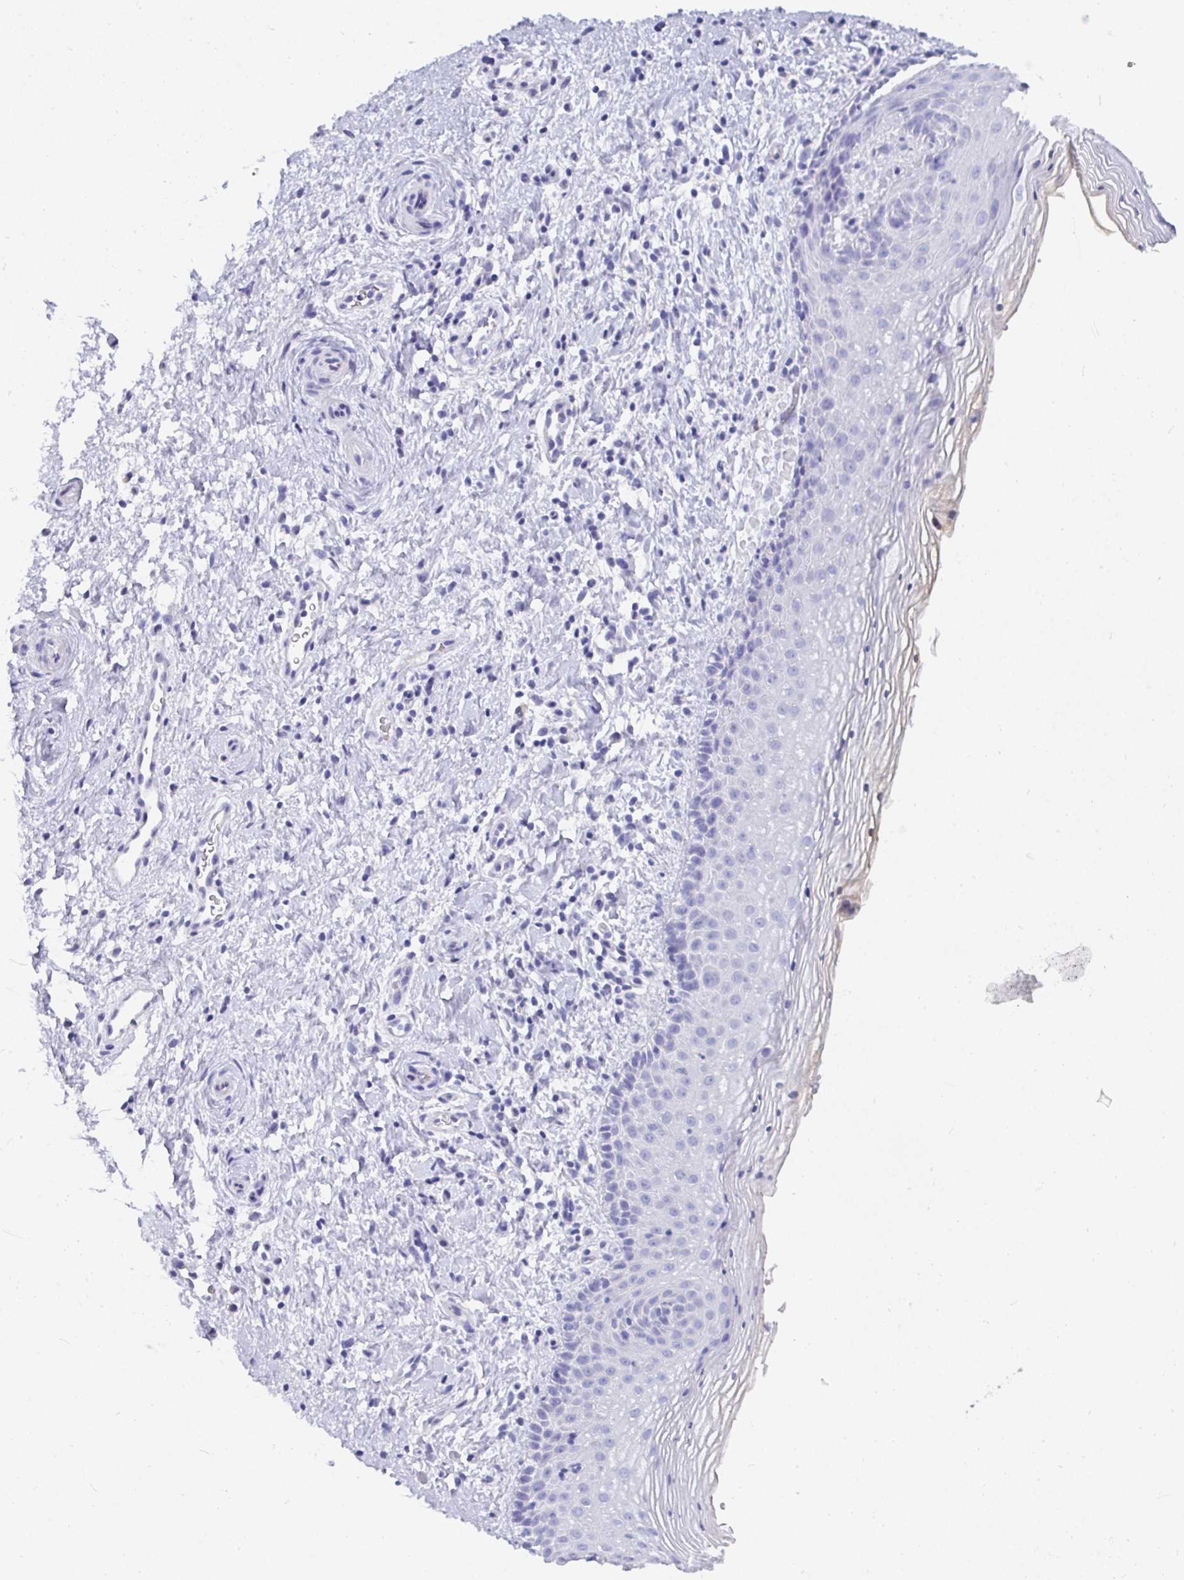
{"staining": {"intensity": "moderate", "quantity": "25%-75%", "location": "cytoplasmic/membranous"}, "tissue": "vagina", "cell_type": "Squamous epithelial cells", "image_type": "normal", "snomed": [{"axis": "morphology", "description": "Normal tissue, NOS"}, {"axis": "topography", "description": "Vagina"}], "caption": "Immunohistochemical staining of unremarkable vagina exhibits medium levels of moderate cytoplasmic/membranous expression in approximately 25%-75% of squamous epithelial cells.", "gene": "TMEM241", "patient": {"sex": "female", "age": 51}}